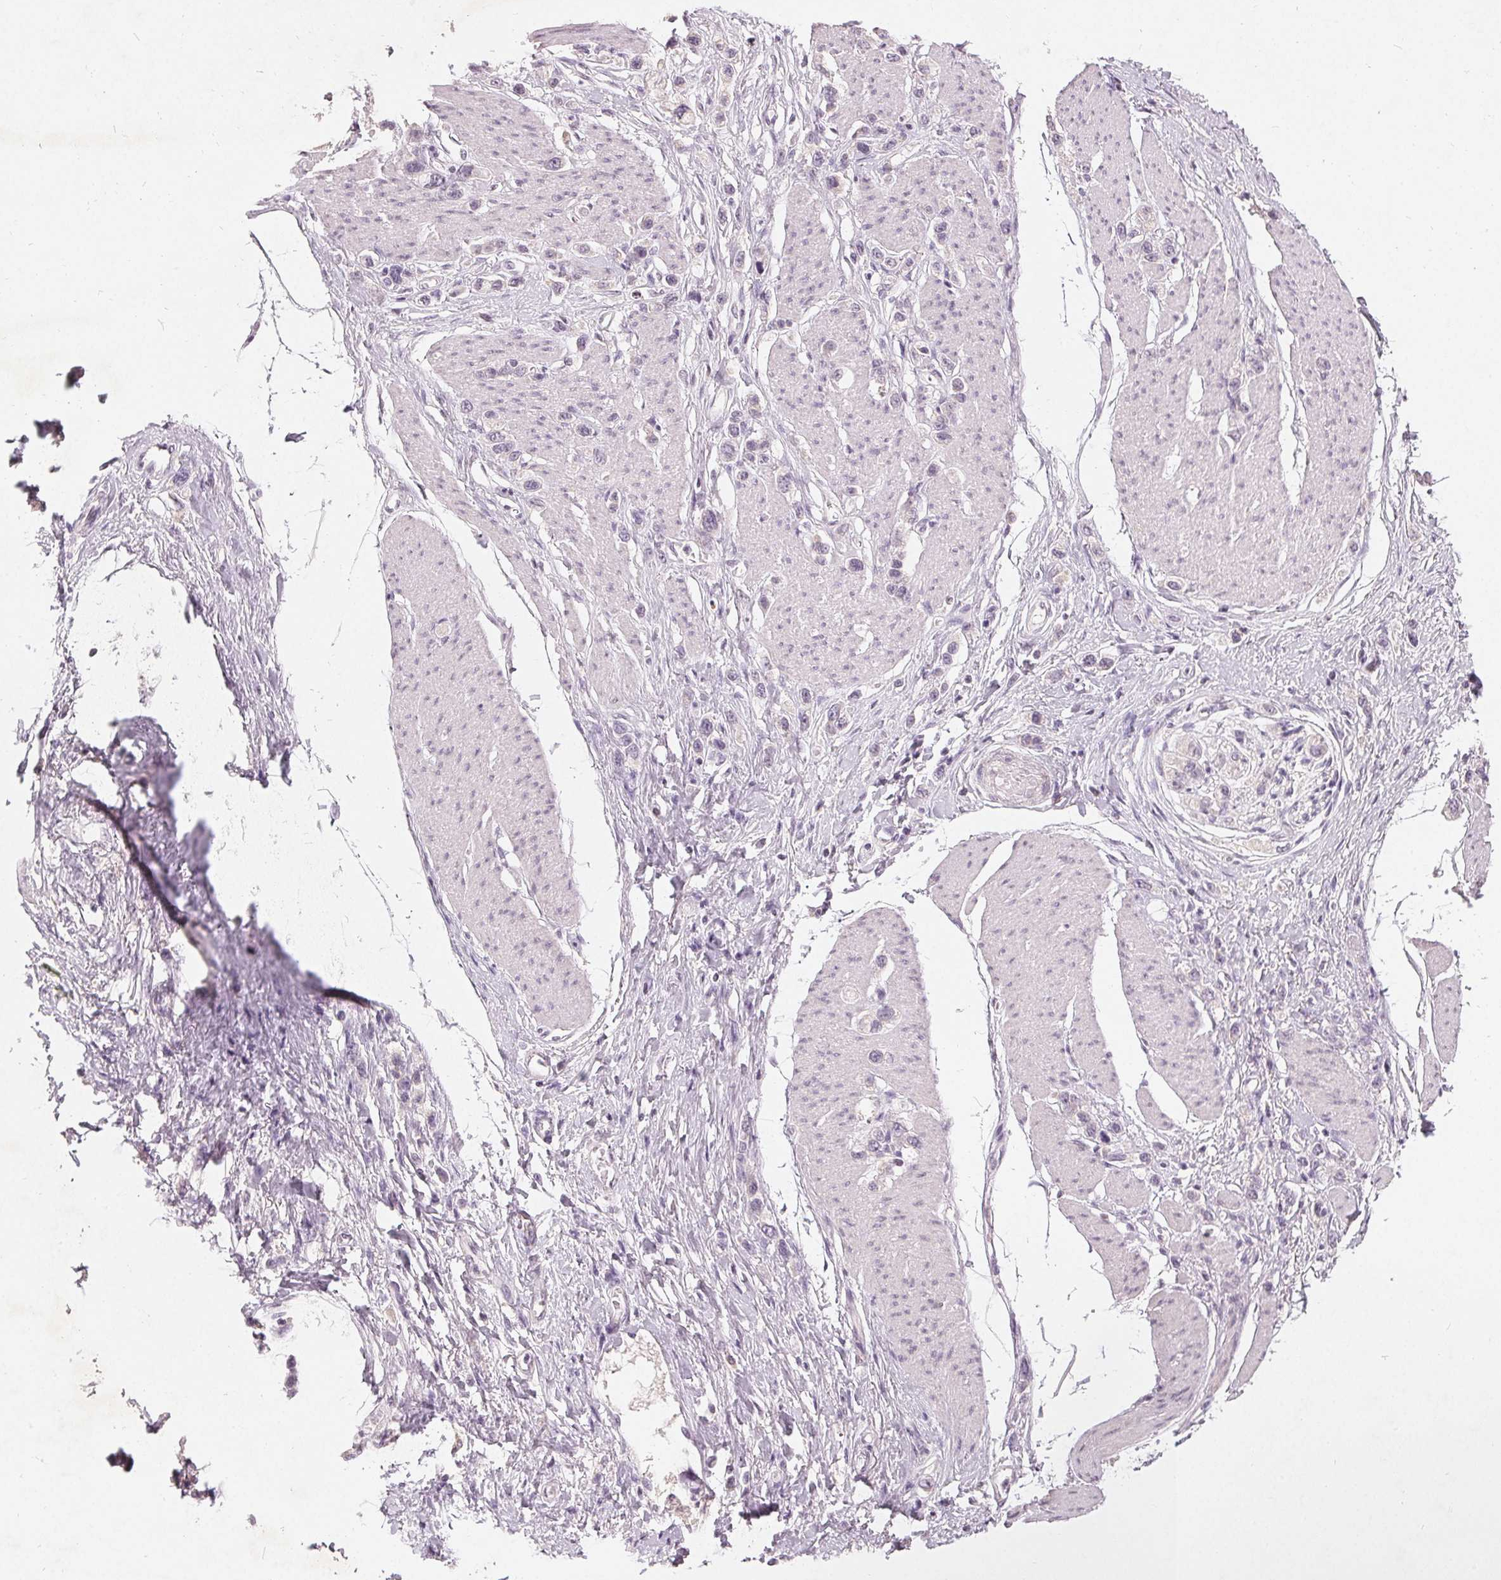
{"staining": {"intensity": "negative", "quantity": "none", "location": "none"}, "tissue": "stomach cancer", "cell_type": "Tumor cells", "image_type": "cancer", "snomed": [{"axis": "morphology", "description": "Adenocarcinoma, NOS"}, {"axis": "topography", "description": "Stomach"}], "caption": "A high-resolution histopathology image shows IHC staining of stomach cancer (adenocarcinoma), which displays no significant expression in tumor cells. The staining was performed using DAB to visualize the protein expression in brown, while the nuclei were stained in blue with hematoxylin (Magnification: 20x).", "gene": "TRIM60", "patient": {"sex": "female", "age": 65}}